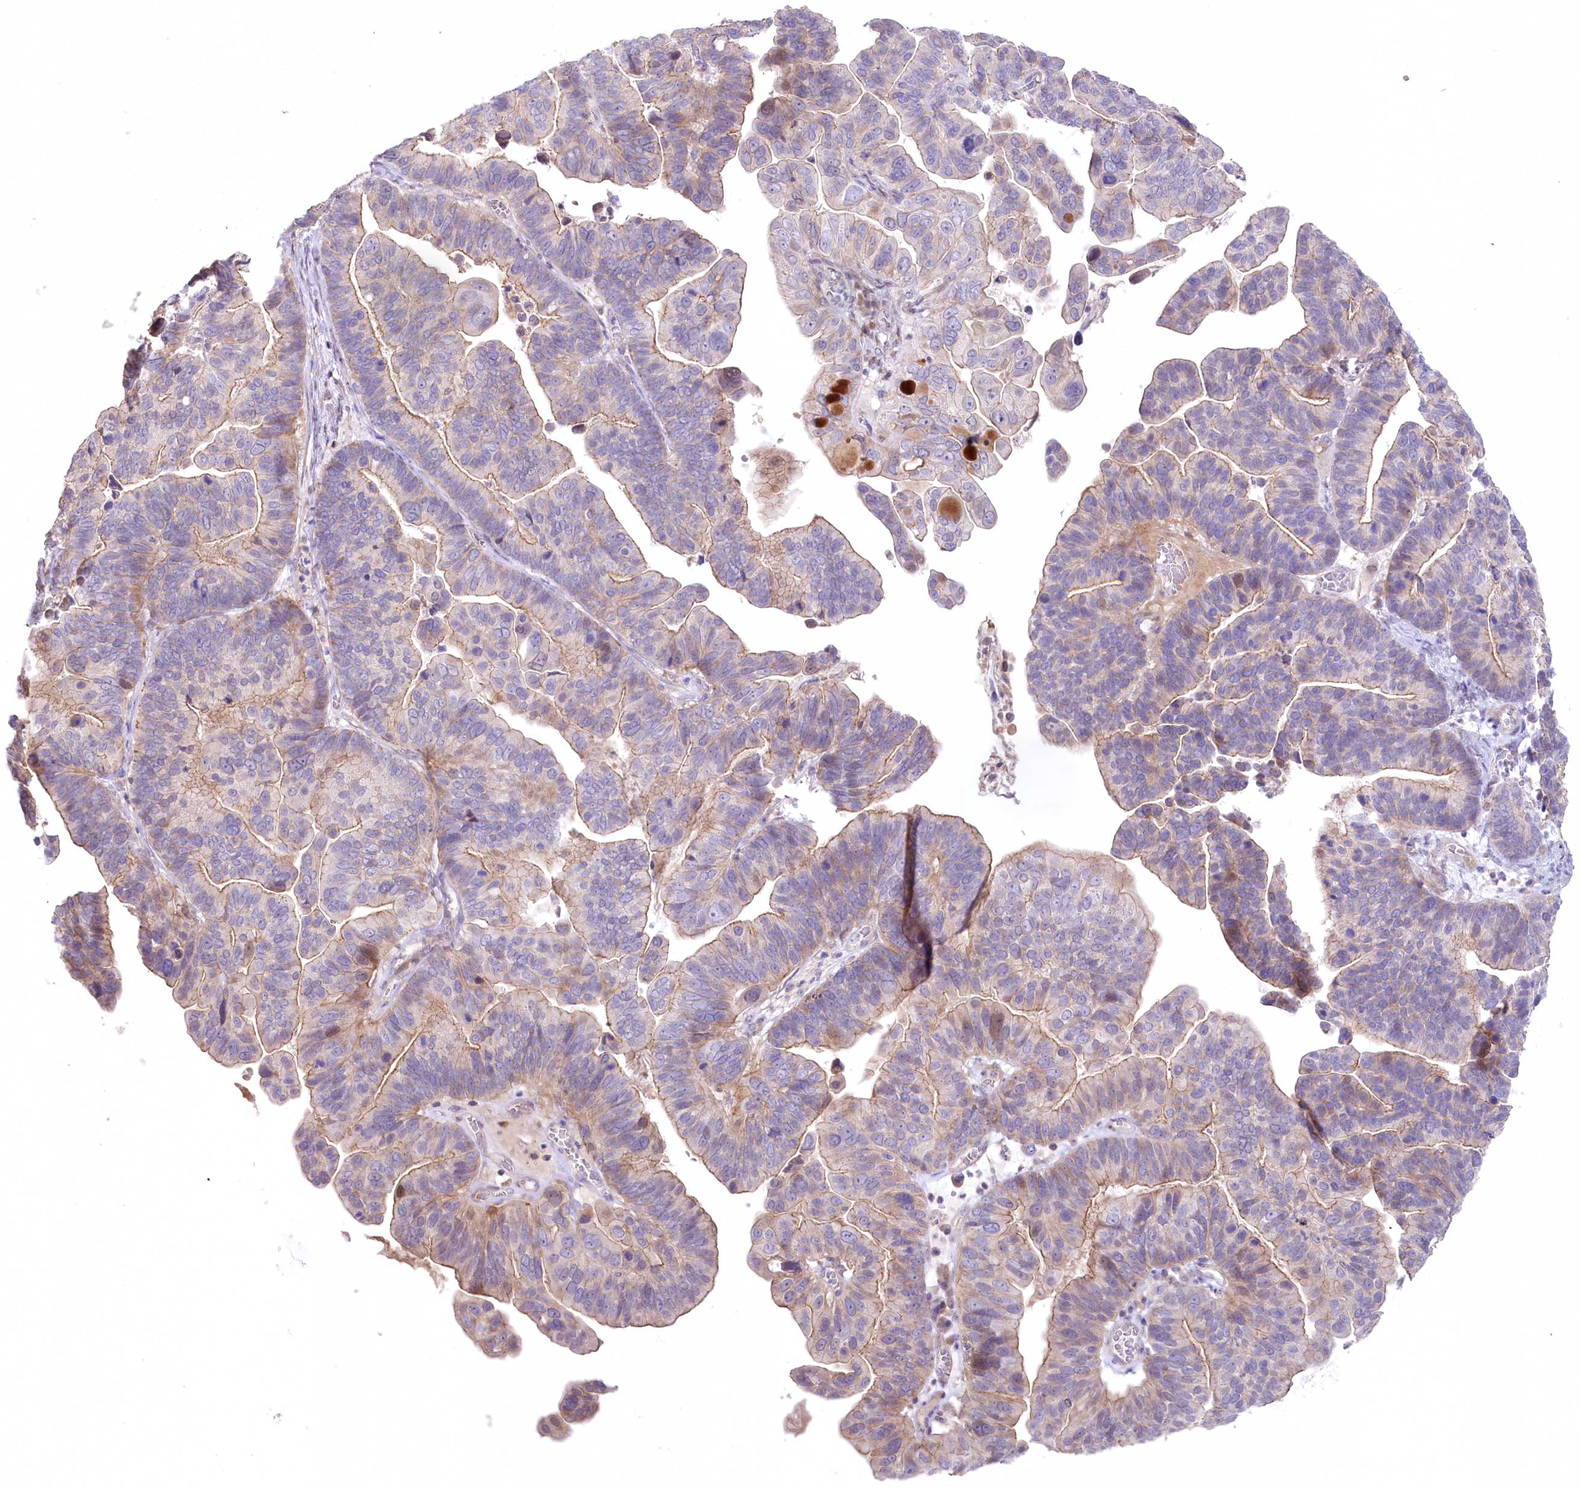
{"staining": {"intensity": "weak", "quantity": ">75%", "location": "cytoplasmic/membranous"}, "tissue": "ovarian cancer", "cell_type": "Tumor cells", "image_type": "cancer", "snomed": [{"axis": "morphology", "description": "Cystadenocarcinoma, serous, NOS"}, {"axis": "topography", "description": "Ovary"}], "caption": "This micrograph shows immunohistochemistry (IHC) staining of human ovarian serous cystadenocarcinoma, with low weak cytoplasmic/membranous positivity in approximately >75% of tumor cells.", "gene": "SLC6A11", "patient": {"sex": "female", "age": 56}}